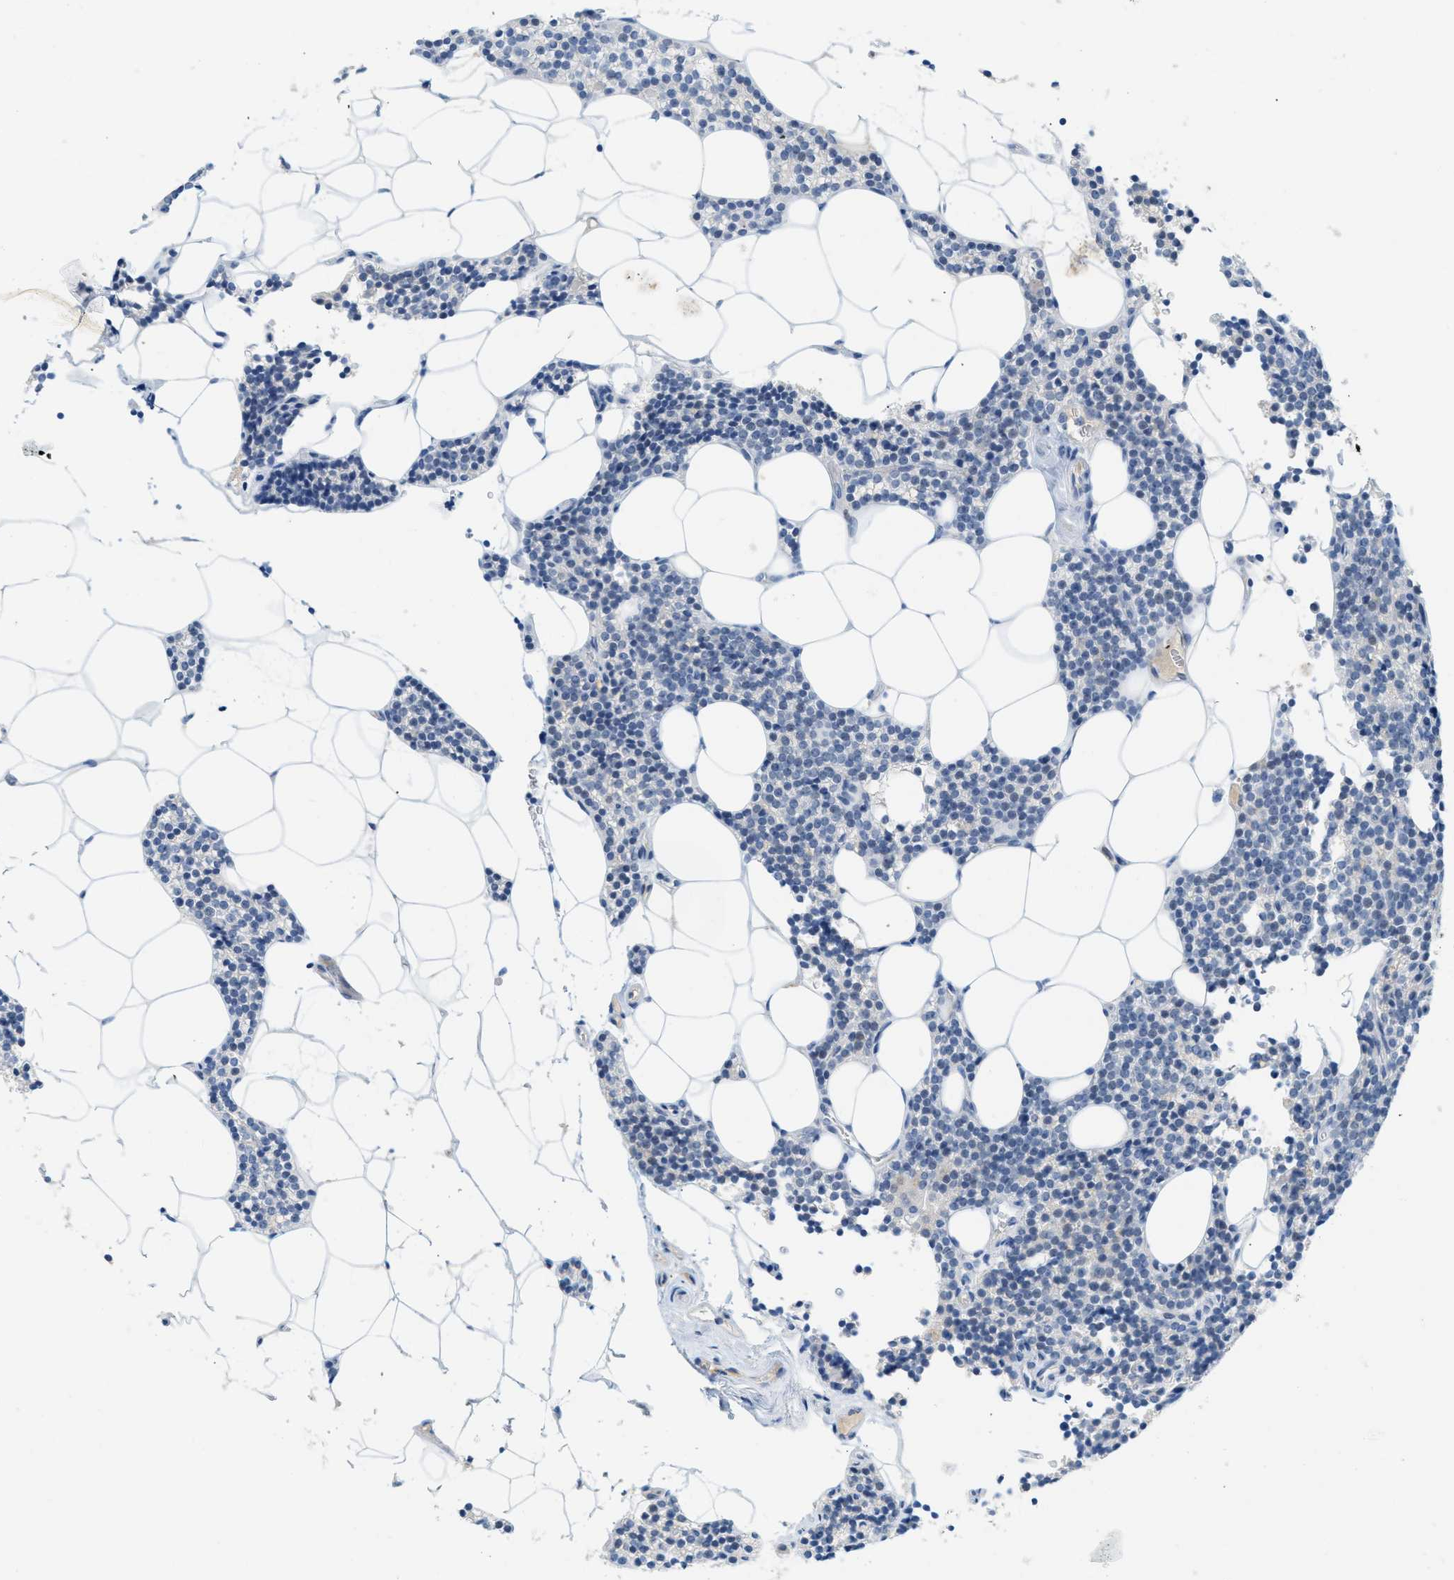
{"staining": {"intensity": "negative", "quantity": "none", "location": "none"}, "tissue": "parathyroid gland", "cell_type": "Glandular cells", "image_type": "normal", "snomed": [{"axis": "morphology", "description": "Normal tissue, NOS"}, {"axis": "morphology", "description": "Adenoma, NOS"}, {"axis": "topography", "description": "Parathyroid gland"}], "caption": "High power microscopy histopathology image of an immunohistochemistry (IHC) histopathology image of unremarkable parathyroid gland, revealing no significant staining in glandular cells.", "gene": "HSF2", "patient": {"sex": "female", "age": 70}}